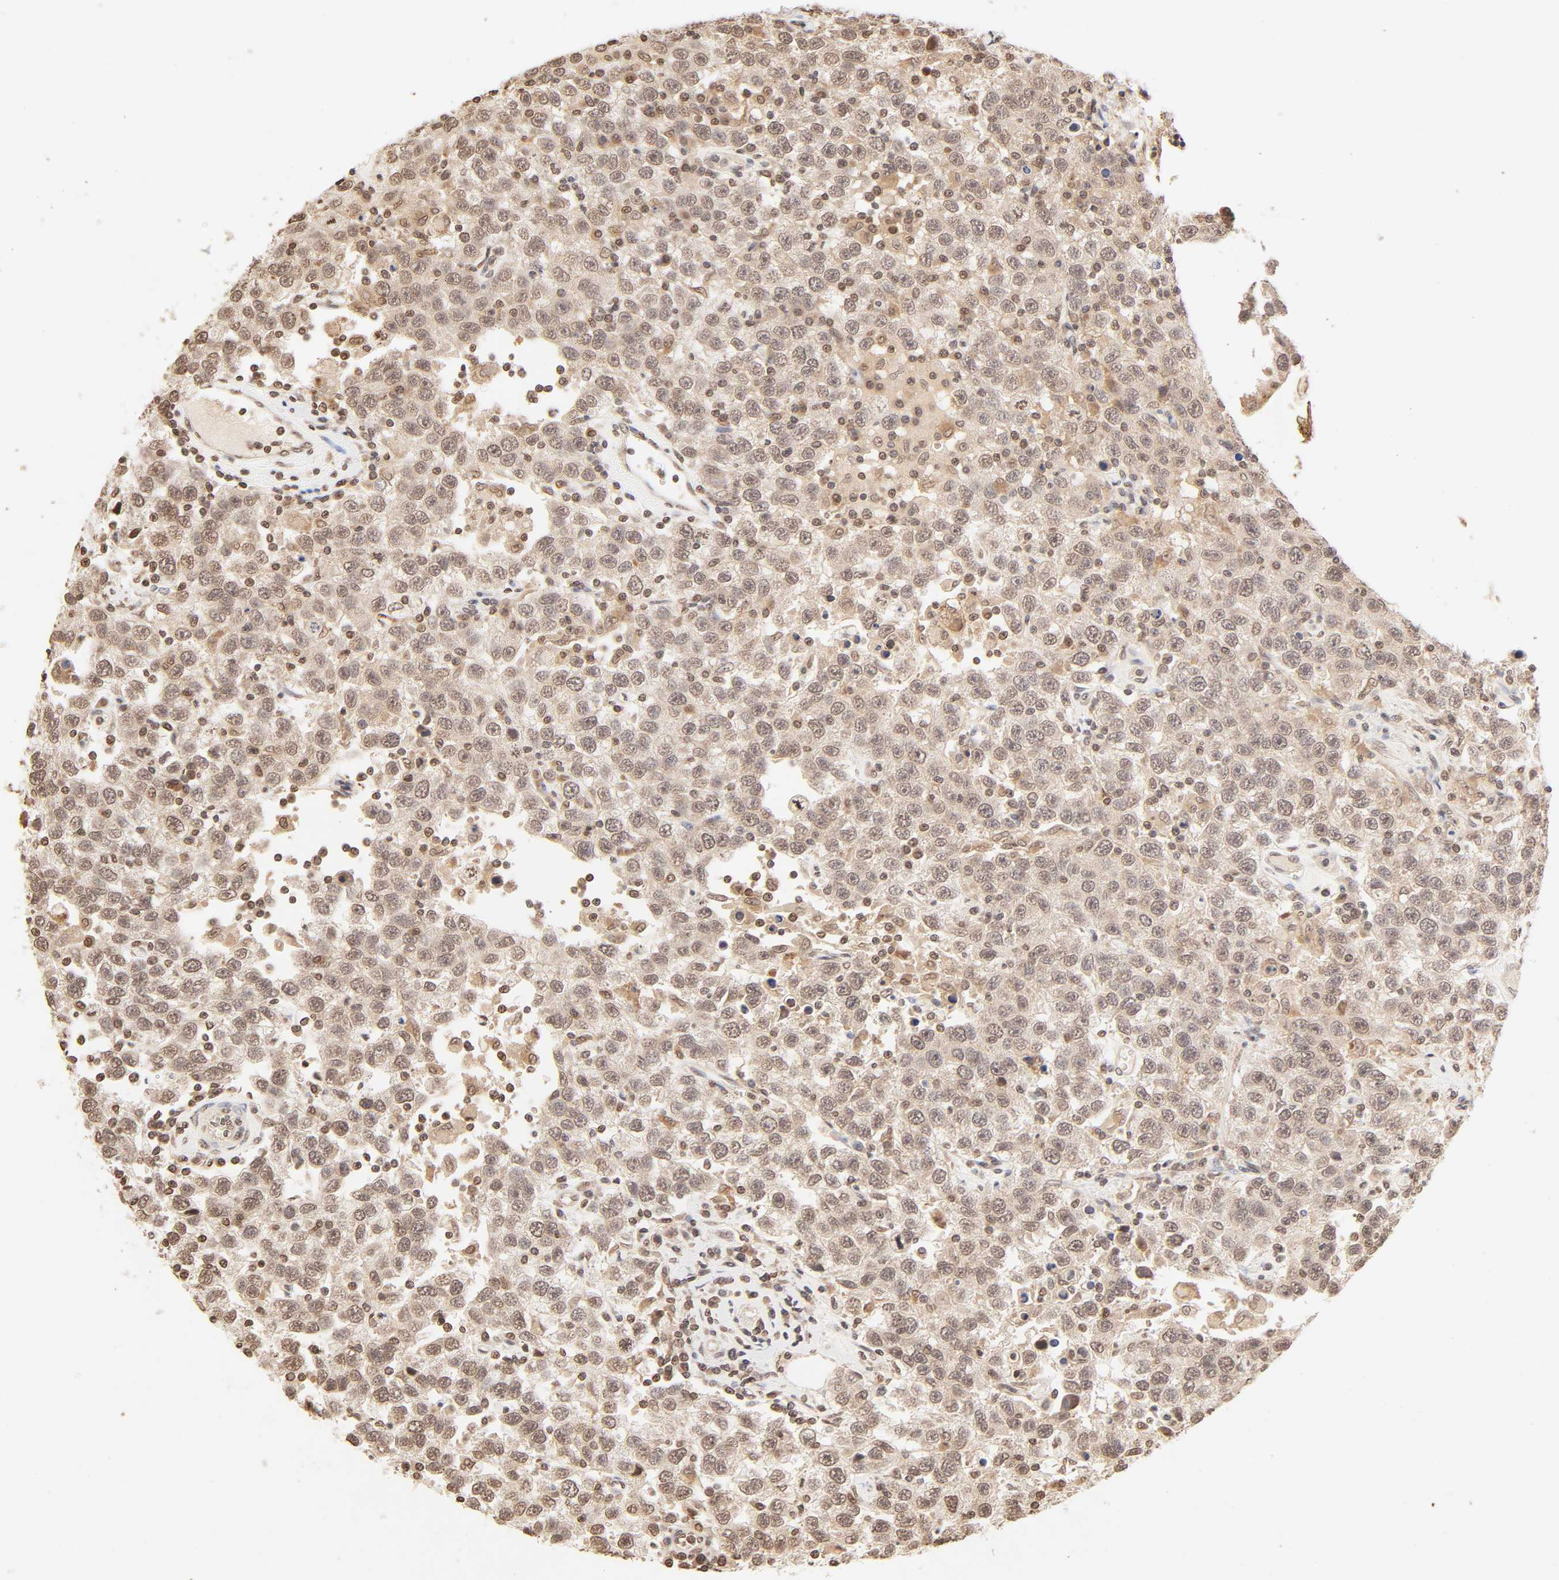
{"staining": {"intensity": "moderate", "quantity": ">75%", "location": "cytoplasmic/membranous,nuclear"}, "tissue": "testis cancer", "cell_type": "Tumor cells", "image_type": "cancer", "snomed": [{"axis": "morphology", "description": "Seminoma, NOS"}, {"axis": "topography", "description": "Testis"}], "caption": "Testis seminoma stained with immunohistochemistry (IHC) displays moderate cytoplasmic/membranous and nuclear positivity in approximately >75% of tumor cells.", "gene": "TBL1X", "patient": {"sex": "male", "age": 41}}